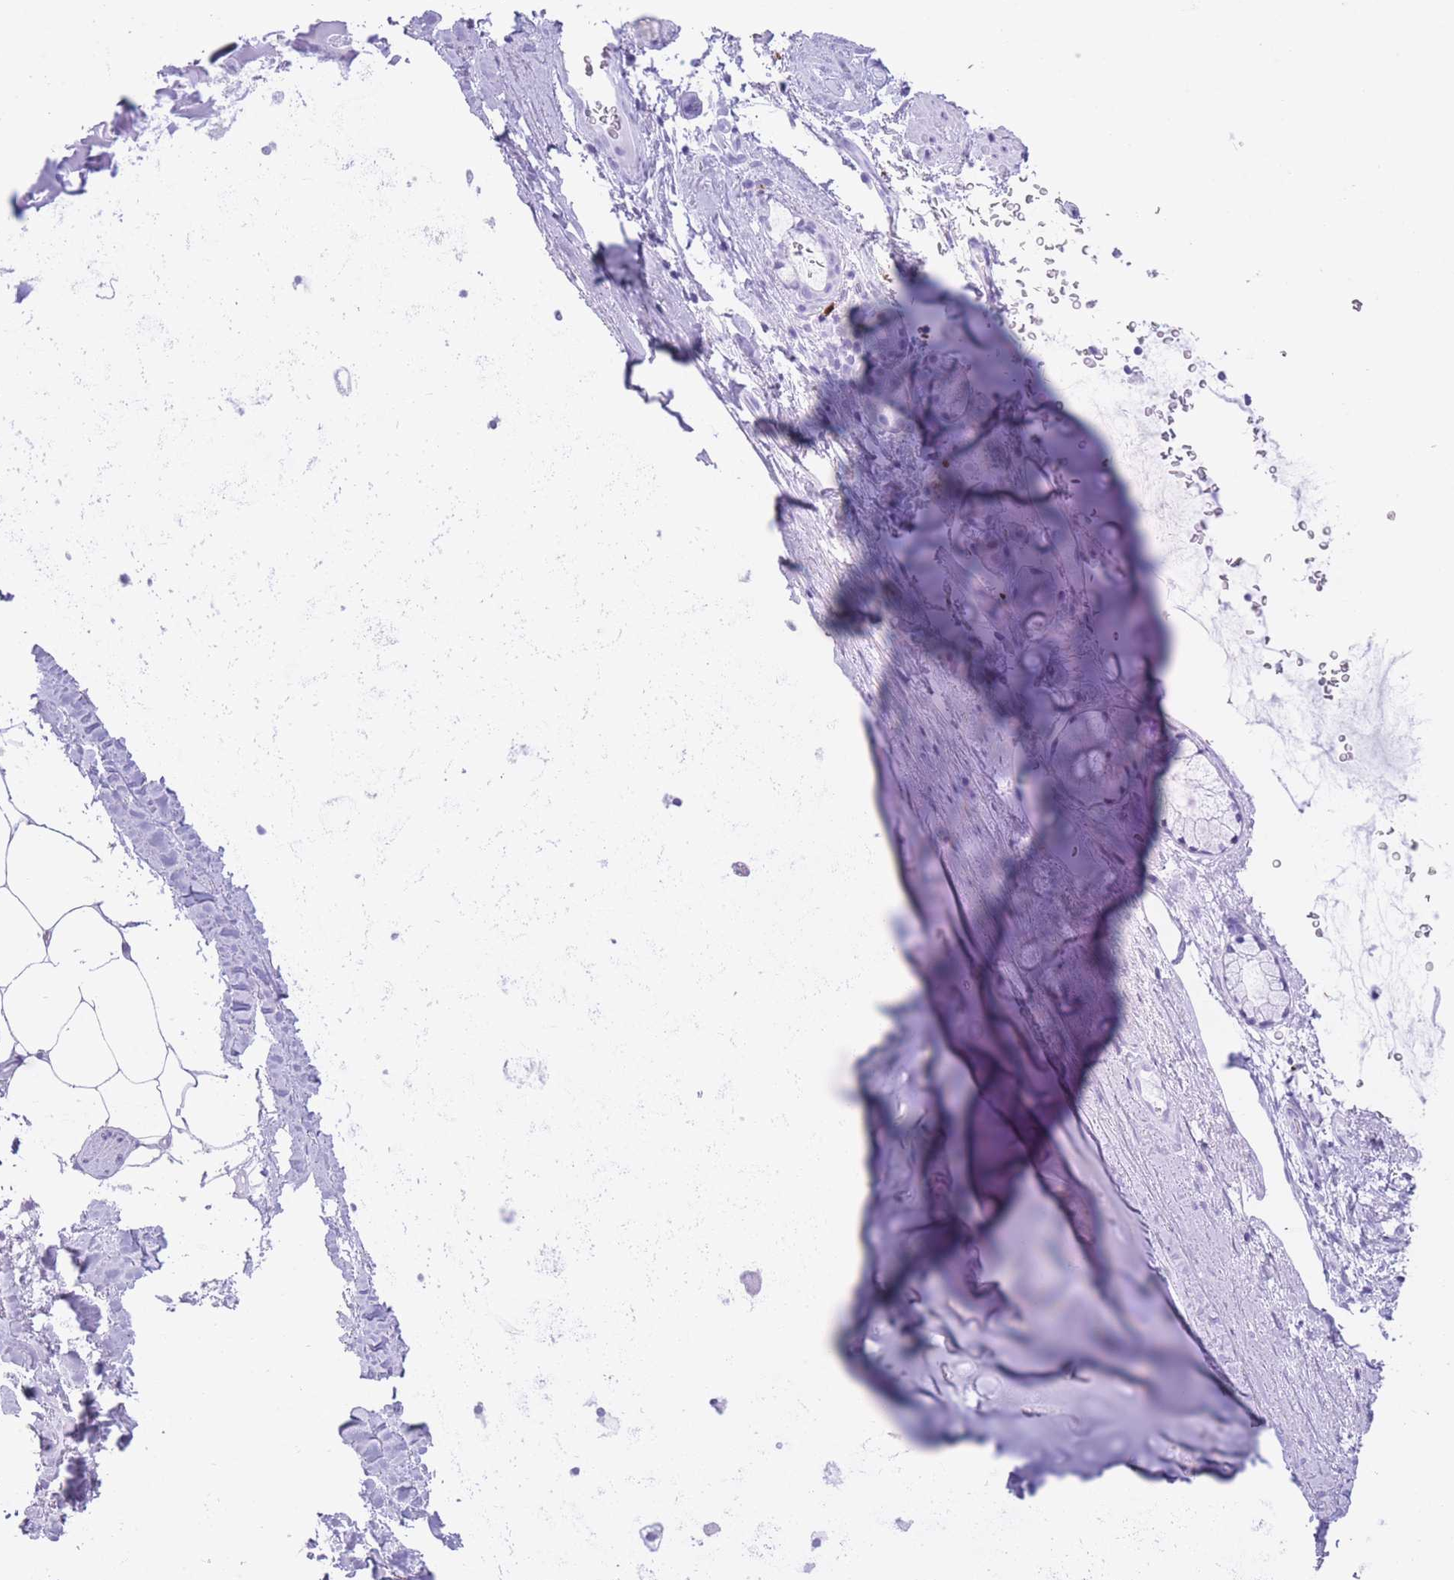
{"staining": {"intensity": "negative", "quantity": "none", "location": "none"}, "tissue": "adipose tissue", "cell_type": "Adipocytes", "image_type": "normal", "snomed": [{"axis": "morphology", "description": "Normal tissue, NOS"}, {"axis": "topography", "description": "Cartilage tissue"}, {"axis": "topography", "description": "Bronchus"}], "caption": "High power microscopy photomicrograph of an IHC image of benign adipose tissue, revealing no significant staining in adipocytes.", "gene": "OR4F16", "patient": {"sex": "female", "age": 72}}